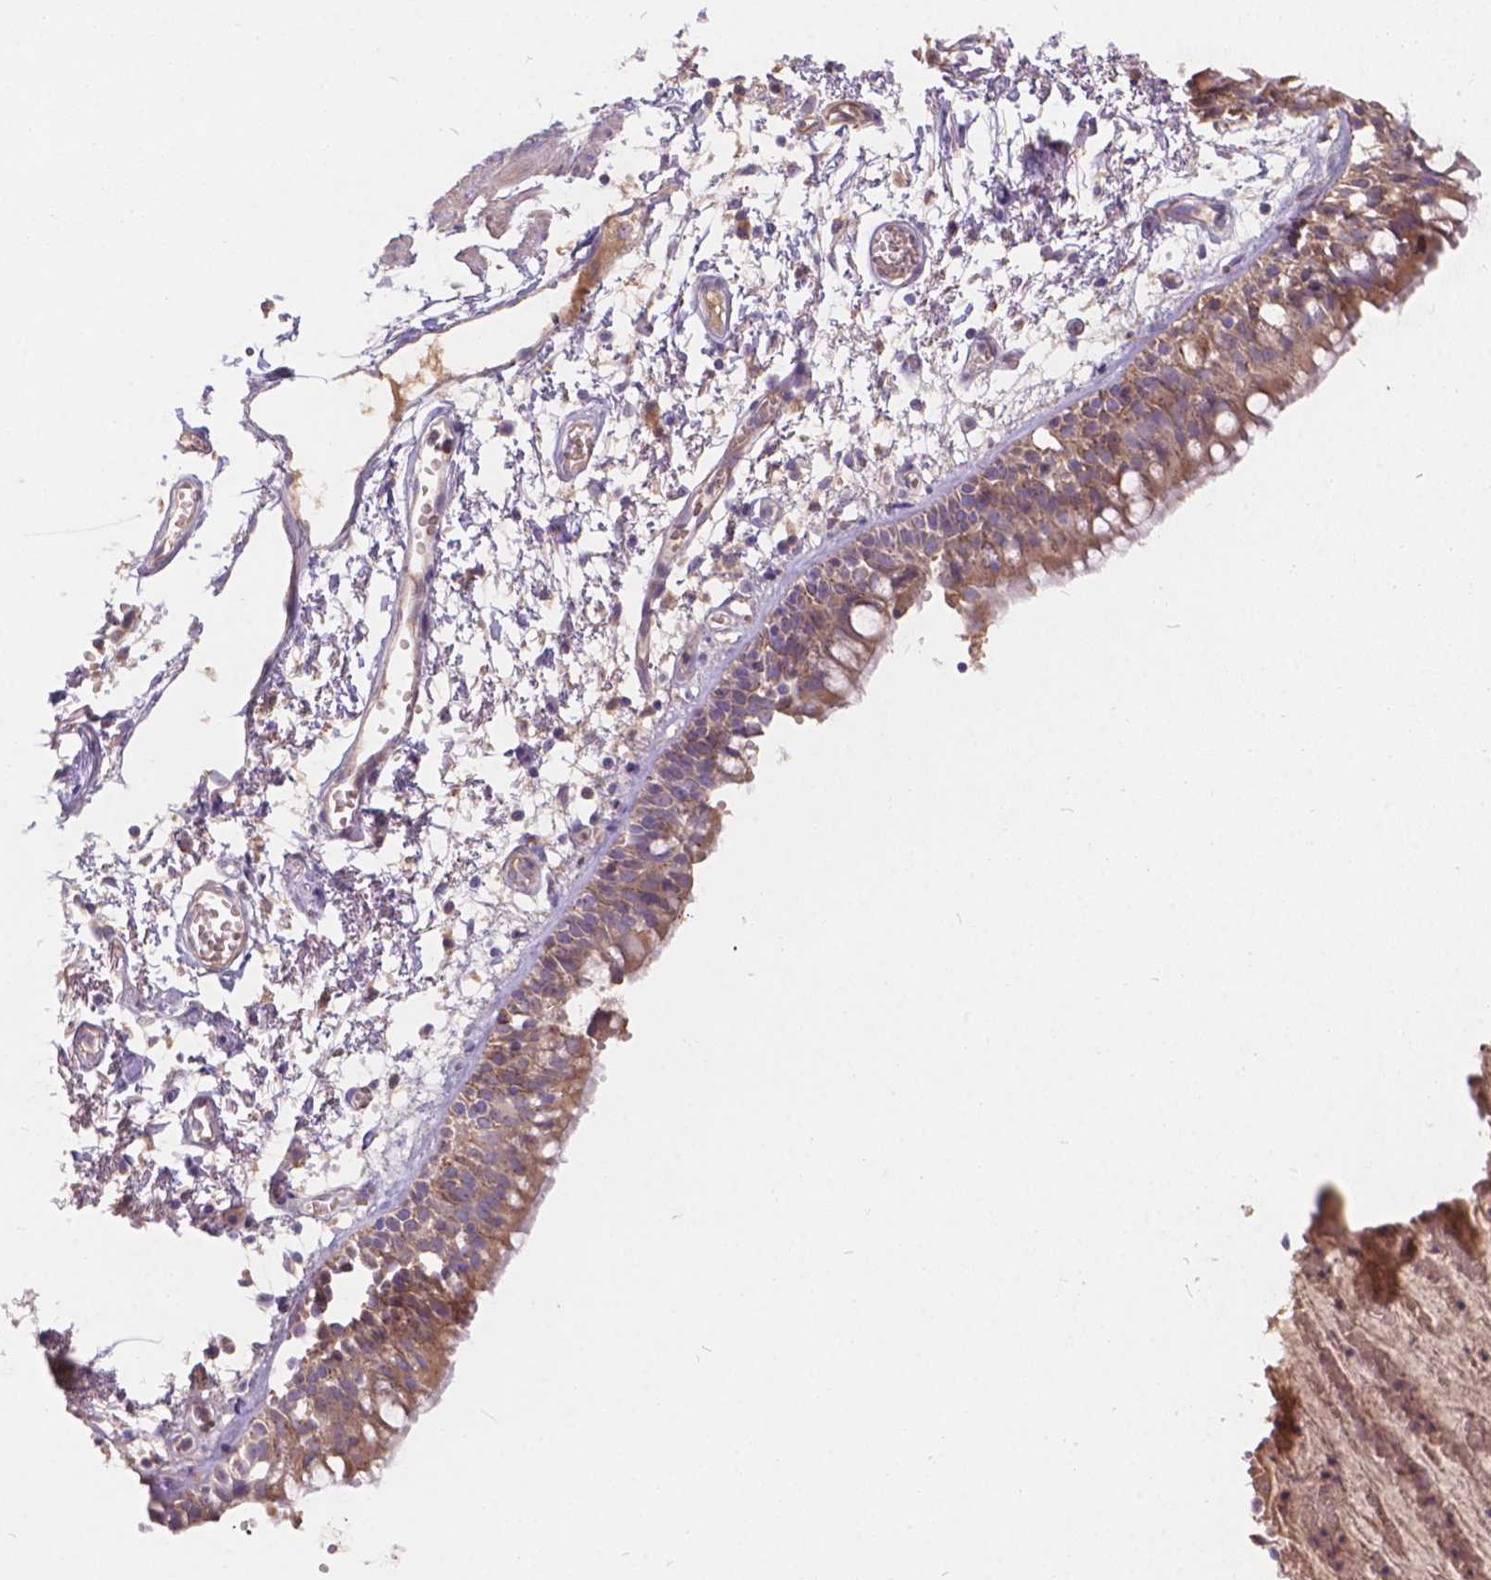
{"staining": {"intensity": "moderate", "quantity": ">75%", "location": "cytoplasmic/membranous"}, "tissue": "bronchus", "cell_type": "Respiratory epithelial cells", "image_type": "normal", "snomed": [{"axis": "morphology", "description": "Normal tissue, NOS"}, {"axis": "morphology", "description": "Squamous cell carcinoma, NOS"}, {"axis": "topography", "description": "Cartilage tissue"}, {"axis": "topography", "description": "Bronchus"}, {"axis": "topography", "description": "Lung"}], "caption": "Human bronchus stained with a brown dye exhibits moderate cytoplasmic/membranous positive staining in approximately >75% of respiratory epithelial cells.", "gene": "CDK10", "patient": {"sex": "male", "age": 66}}